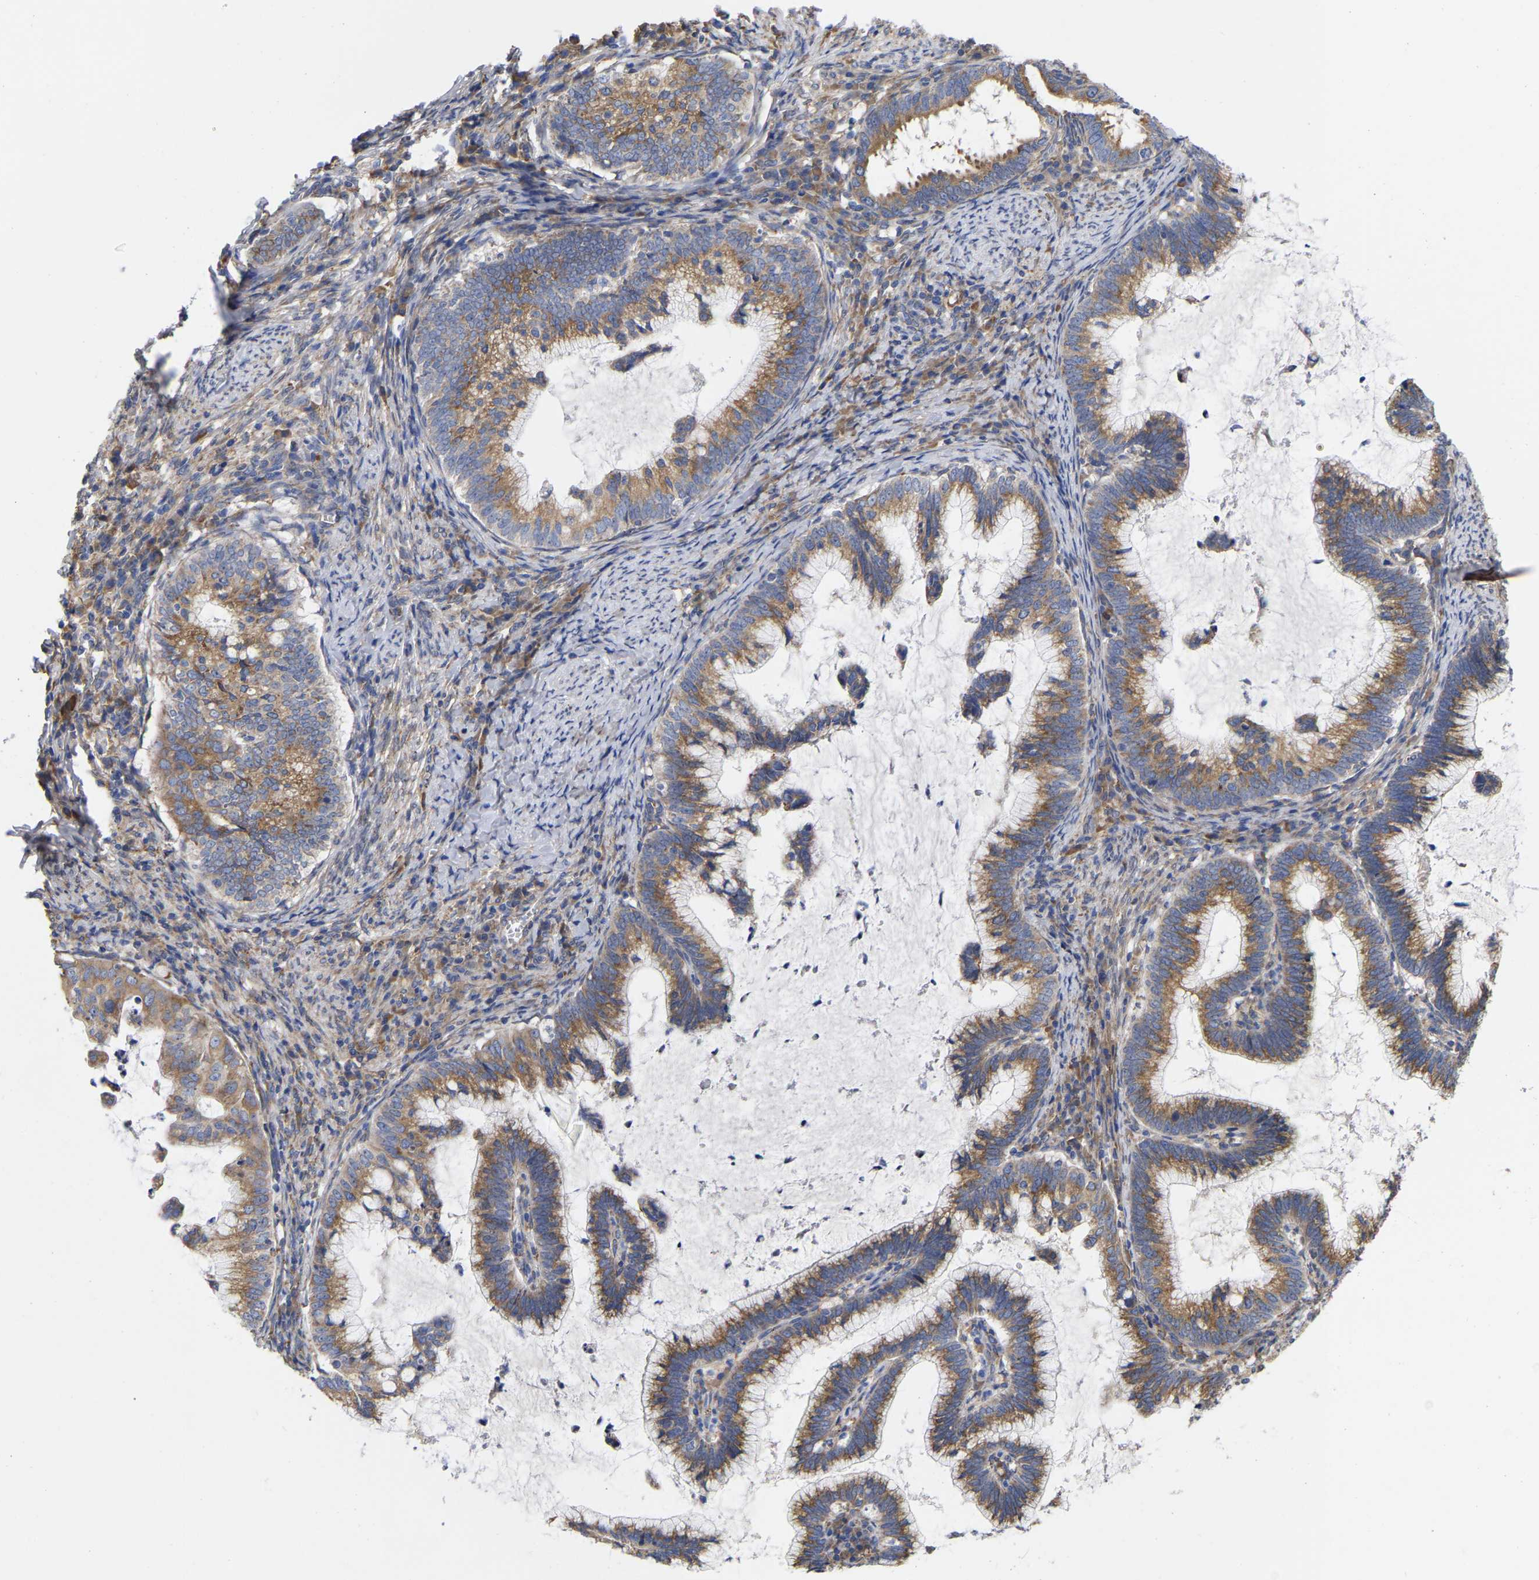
{"staining": {"intensity": "moderate", "quantity": ">75%", "location": "cytoplasmic/membranous"}, "tissue": "cervical cancer", "cell_type": "Tumor cells", "image_type": "cancer", "snomed": [{"axis": "morphology", "description": "Adenocarcinoma, NOS"}, {"axis": "topography", "description": "Cervix"}], "caption": "Protein analysis of cervical cancer (adenocarcinoma) tissue exhibits moderate cytoplasmic/membranous staining in approximately >75% of tumor cells.", "gene": "CFAP298", "patient": {"sex": "female", "age": 36}}